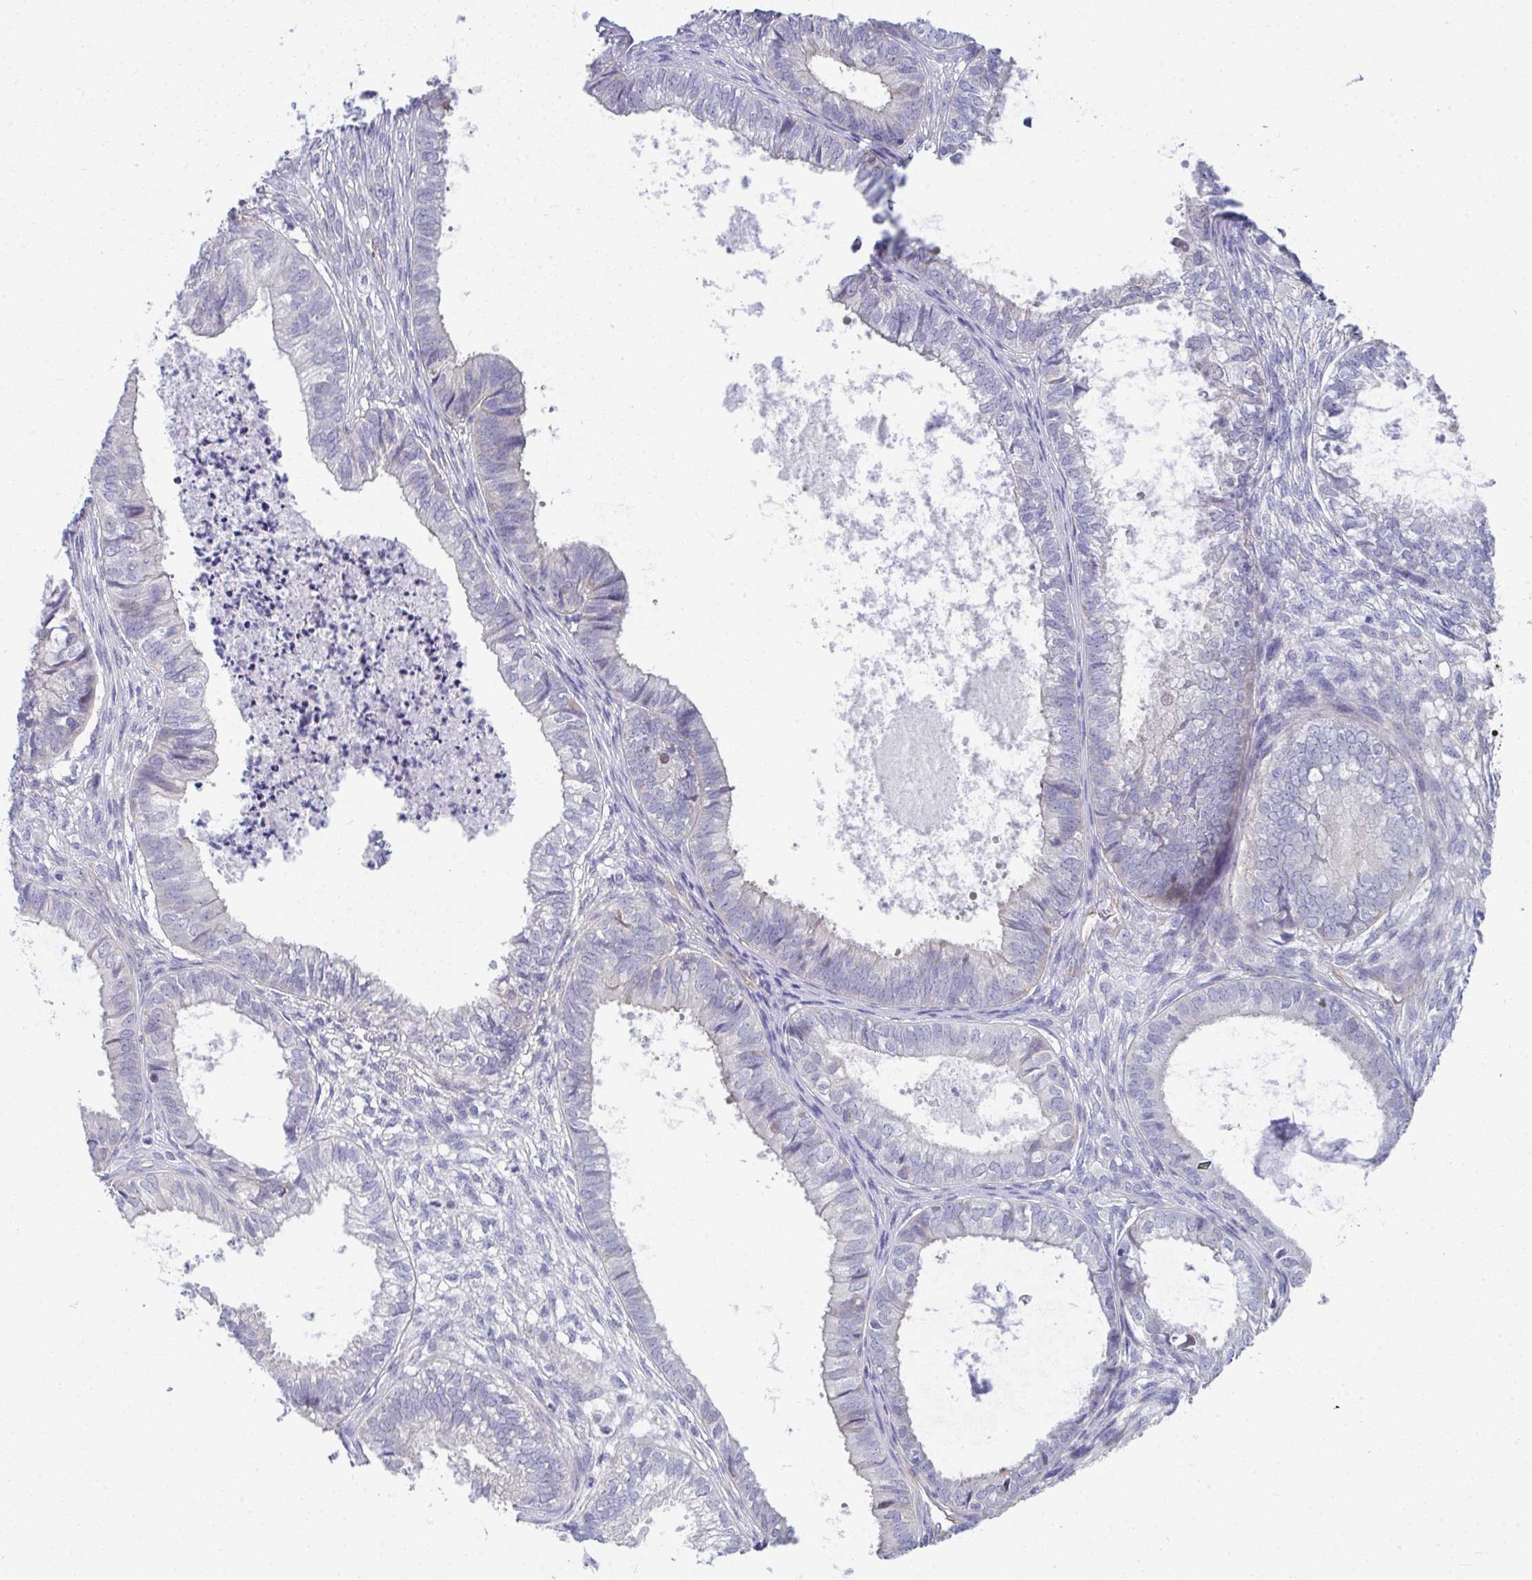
{"staining": {"intensity": "negative", "quantity": "none", "location": "none"}, "tissue": "ovarian cancer", "cell_type": "Tumor cells", "image_type": "cancer", "snomed": [{"axis": "morphology", "description": "Carcinoma, endometroid"}, {"axis": "topography", "description": "Ovary"}], "caption": "Immunohistochemistry photomicrograph of neoplastic tissue: ovarian cancer (endometroid carcinoma) stained with DAB reveals no significant protein expression in tumor cells.", "gene": "MYL12A", "patient": {"sex": "female", "age": 64}}